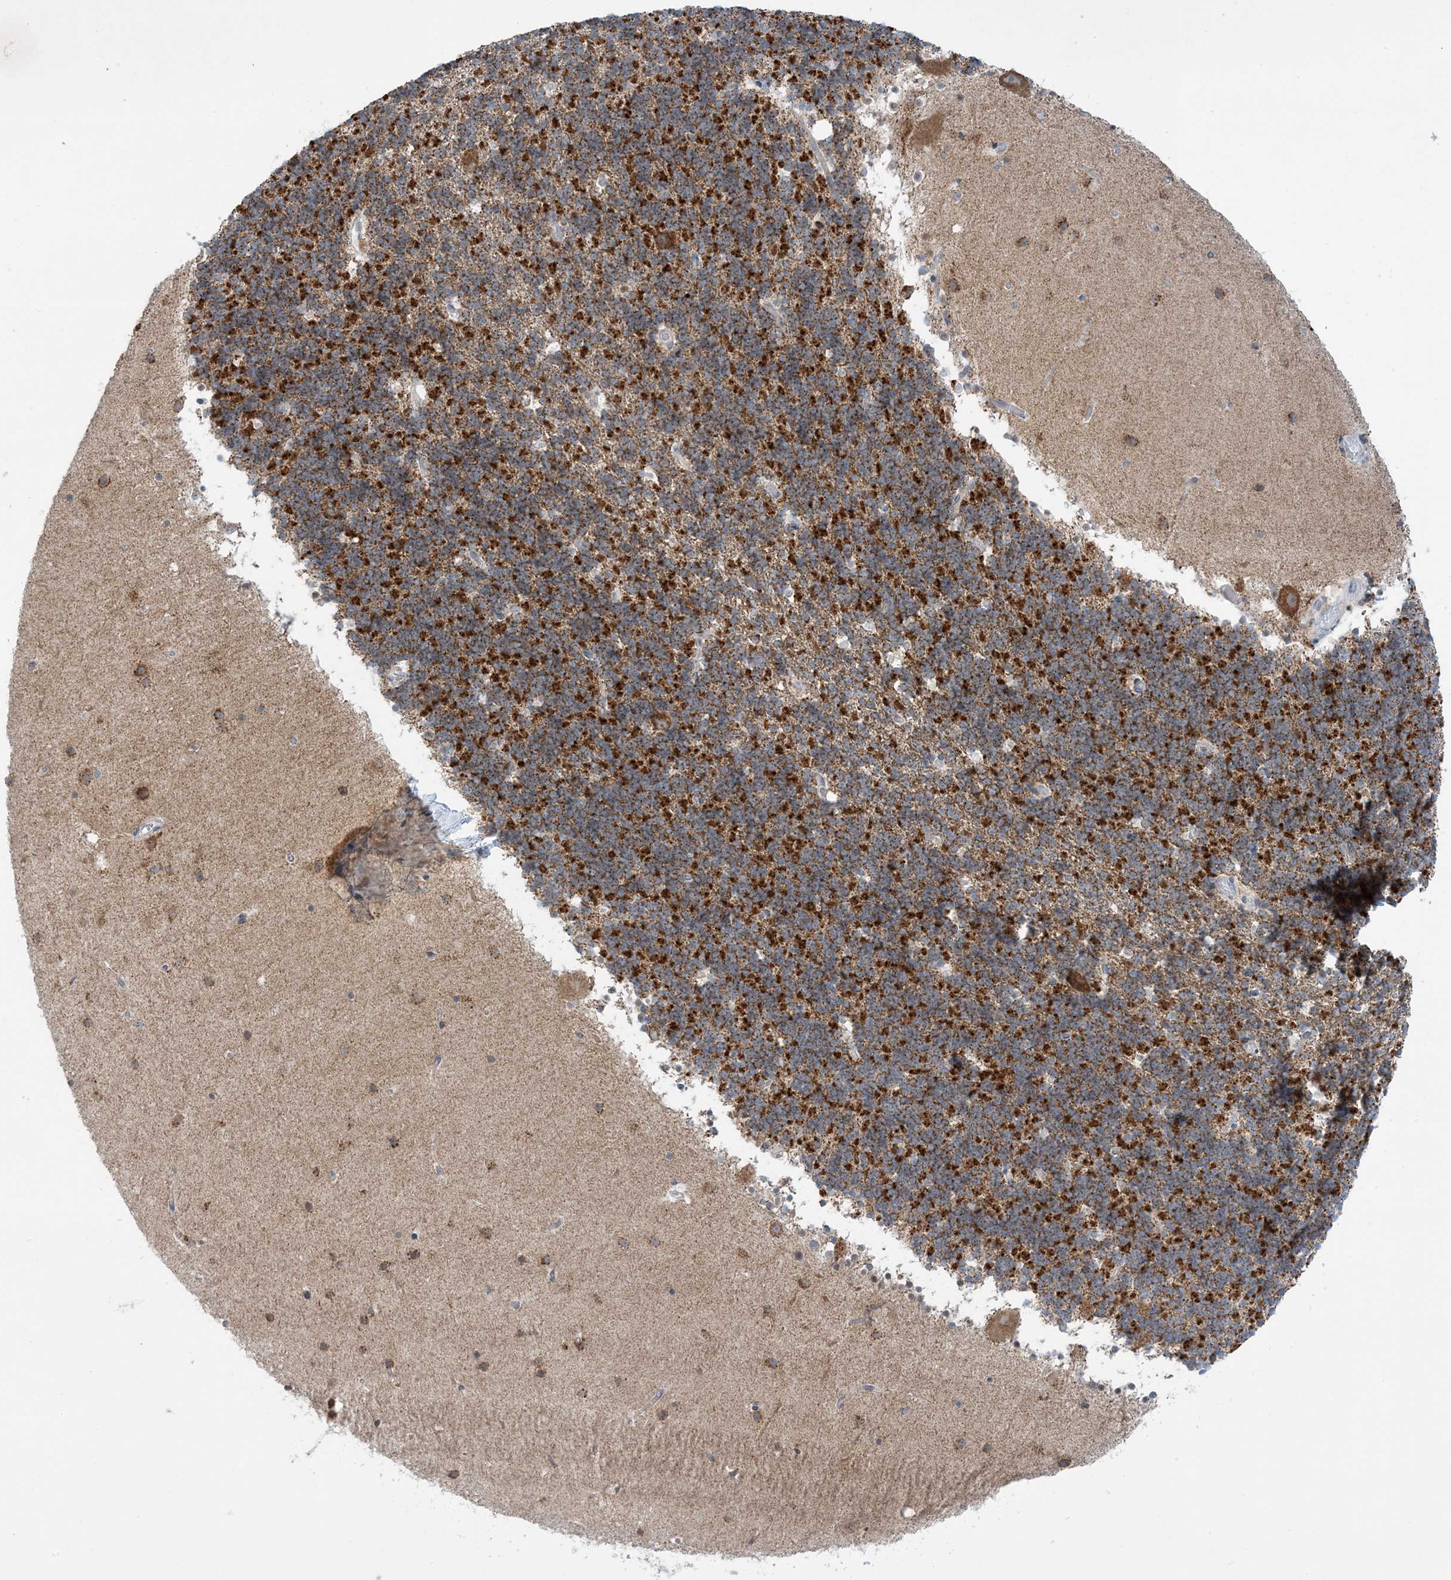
{"staining": {"intensity": "strong", "quantity": "<25%", "location": "cytoplasmic/membranous"}, "tissue": "cerebellum", "cell_type": "Cells in granular layer", "image_type": "normal", "snomed": [{"axis": "morphology", "description": "Normal tissue, NOS"}, {"axis": "topography", "description": "Cerebellum"}], "caption": "The immunohistochemical stain highlights strong cytoplasmic/membranous expression in cells in granular layer of benign cerebellum.", "gene": "RPP40", "patient": {"sex": "male", "age": 57}}